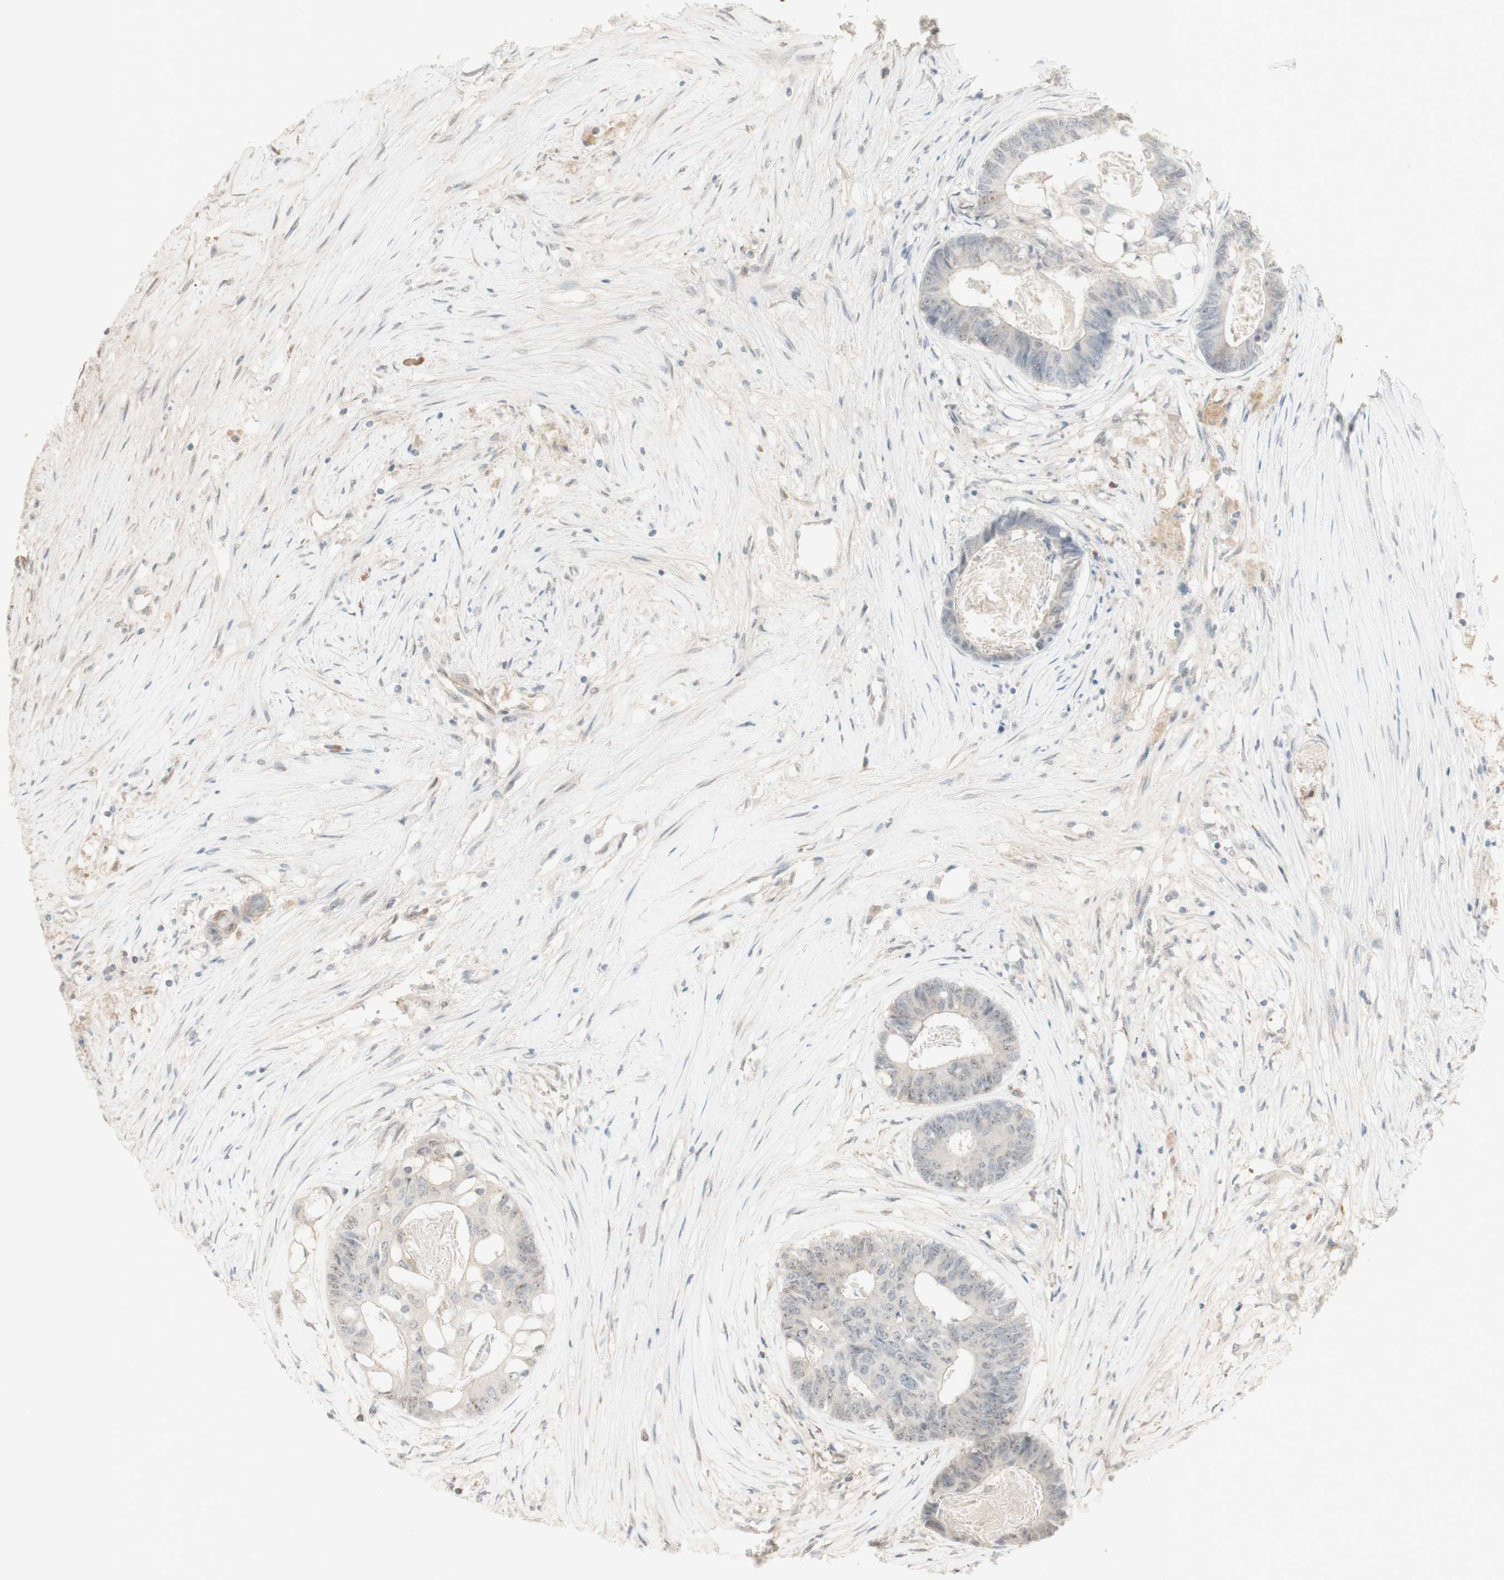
{"staining": {"intensity": "negative", "quantity": "none", "location": "none"}, "tissue": "colorectal cancer", "cell_type": "Tumor cells", "image_type": "cancer", "snomed": [{"axis": "morphology", "description": "Adenocarcinoma, NOS"}, {"axis": "topography", "description": "Rectum"}], "caption": "Immunohistochemistry image of neoplastic tissue: colorectal cancer stained with DAB shows no significant protein expression in tumor cells.", "gene": "PLCD4", "patient": {"sex": "male", "age": 63}}